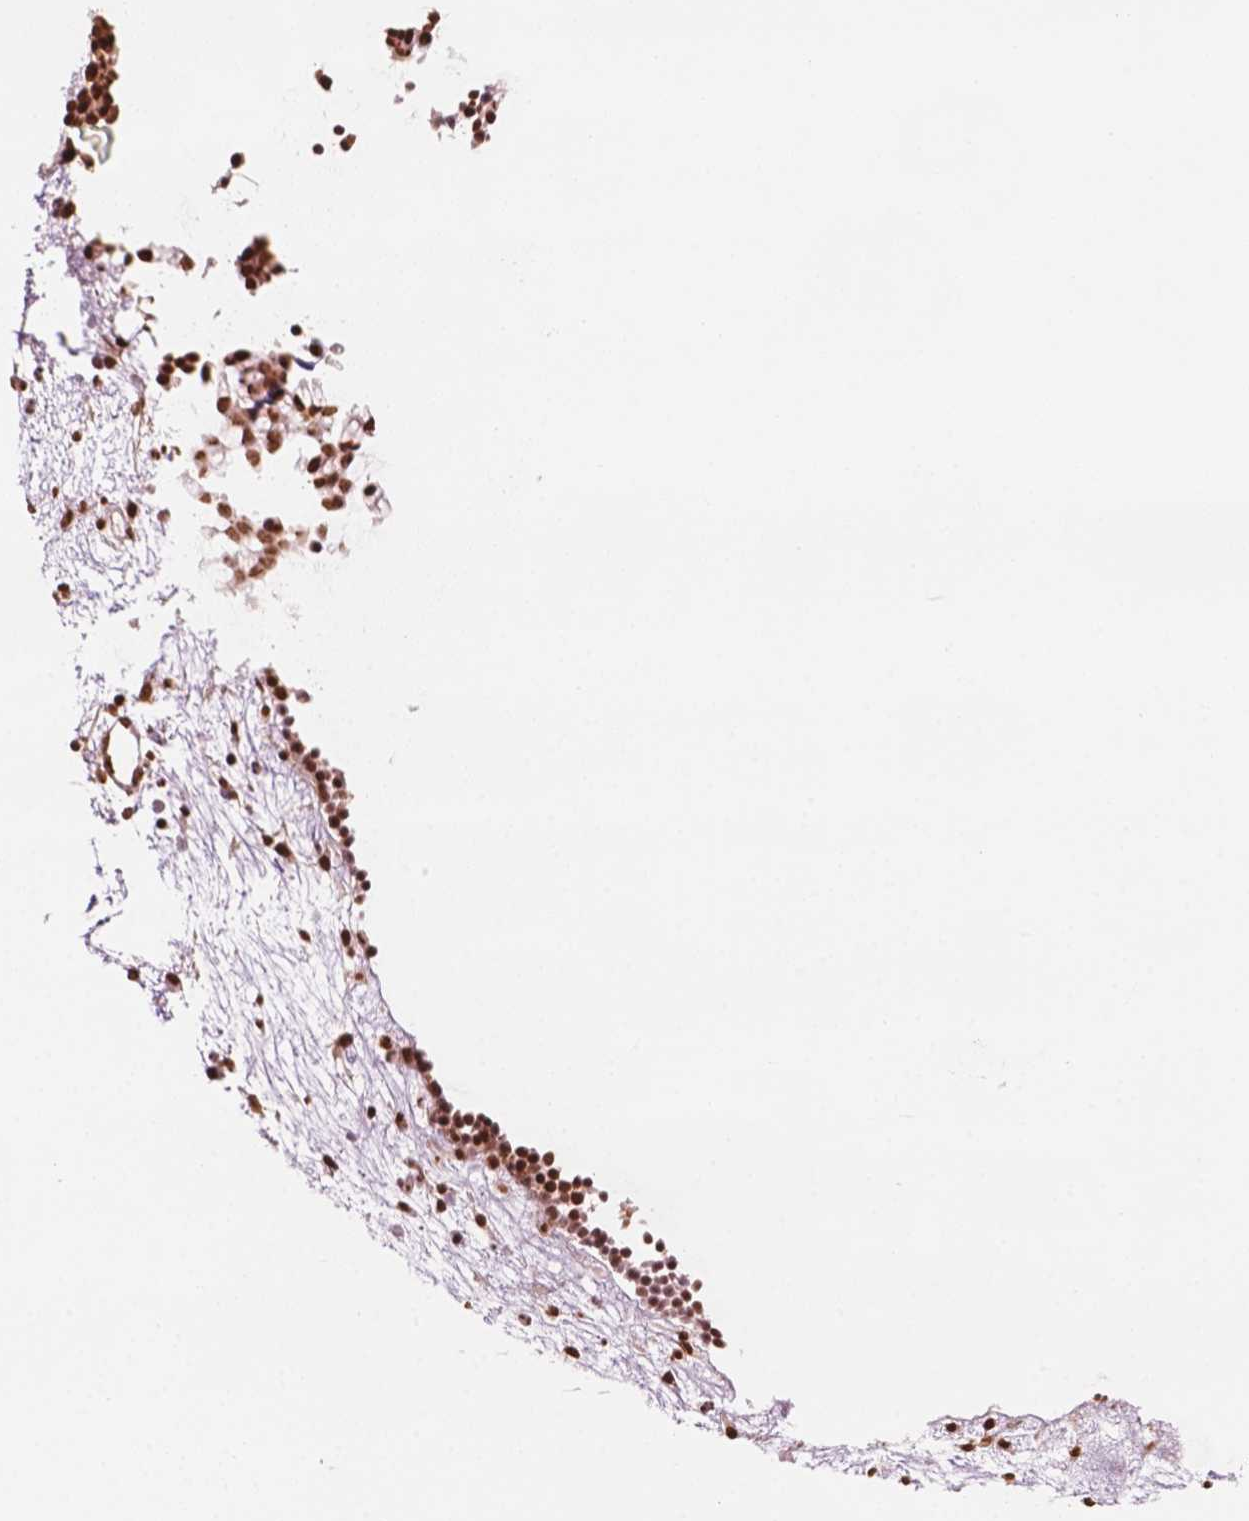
{"staining": {"intensity": "strong", "quantity": ">75%", "location": "nuclear"}, "tissue": "nasopharynx", "cell_type": "Respiratory epithelial cells", "image_type": "normal", "snomed": [{"axis": "morphology", "description": "Normal tissue, NOS"}, {"axis": "topography", "description": "Nasopharynx"}], "caption": "Protein expression analysis of unremarkable nasopharynx shows strong nuclear expression in about >75% of respiratory epithelial cells.", "gene": "GTF3C5", "patient": {"sex": "male", "age": 77}}